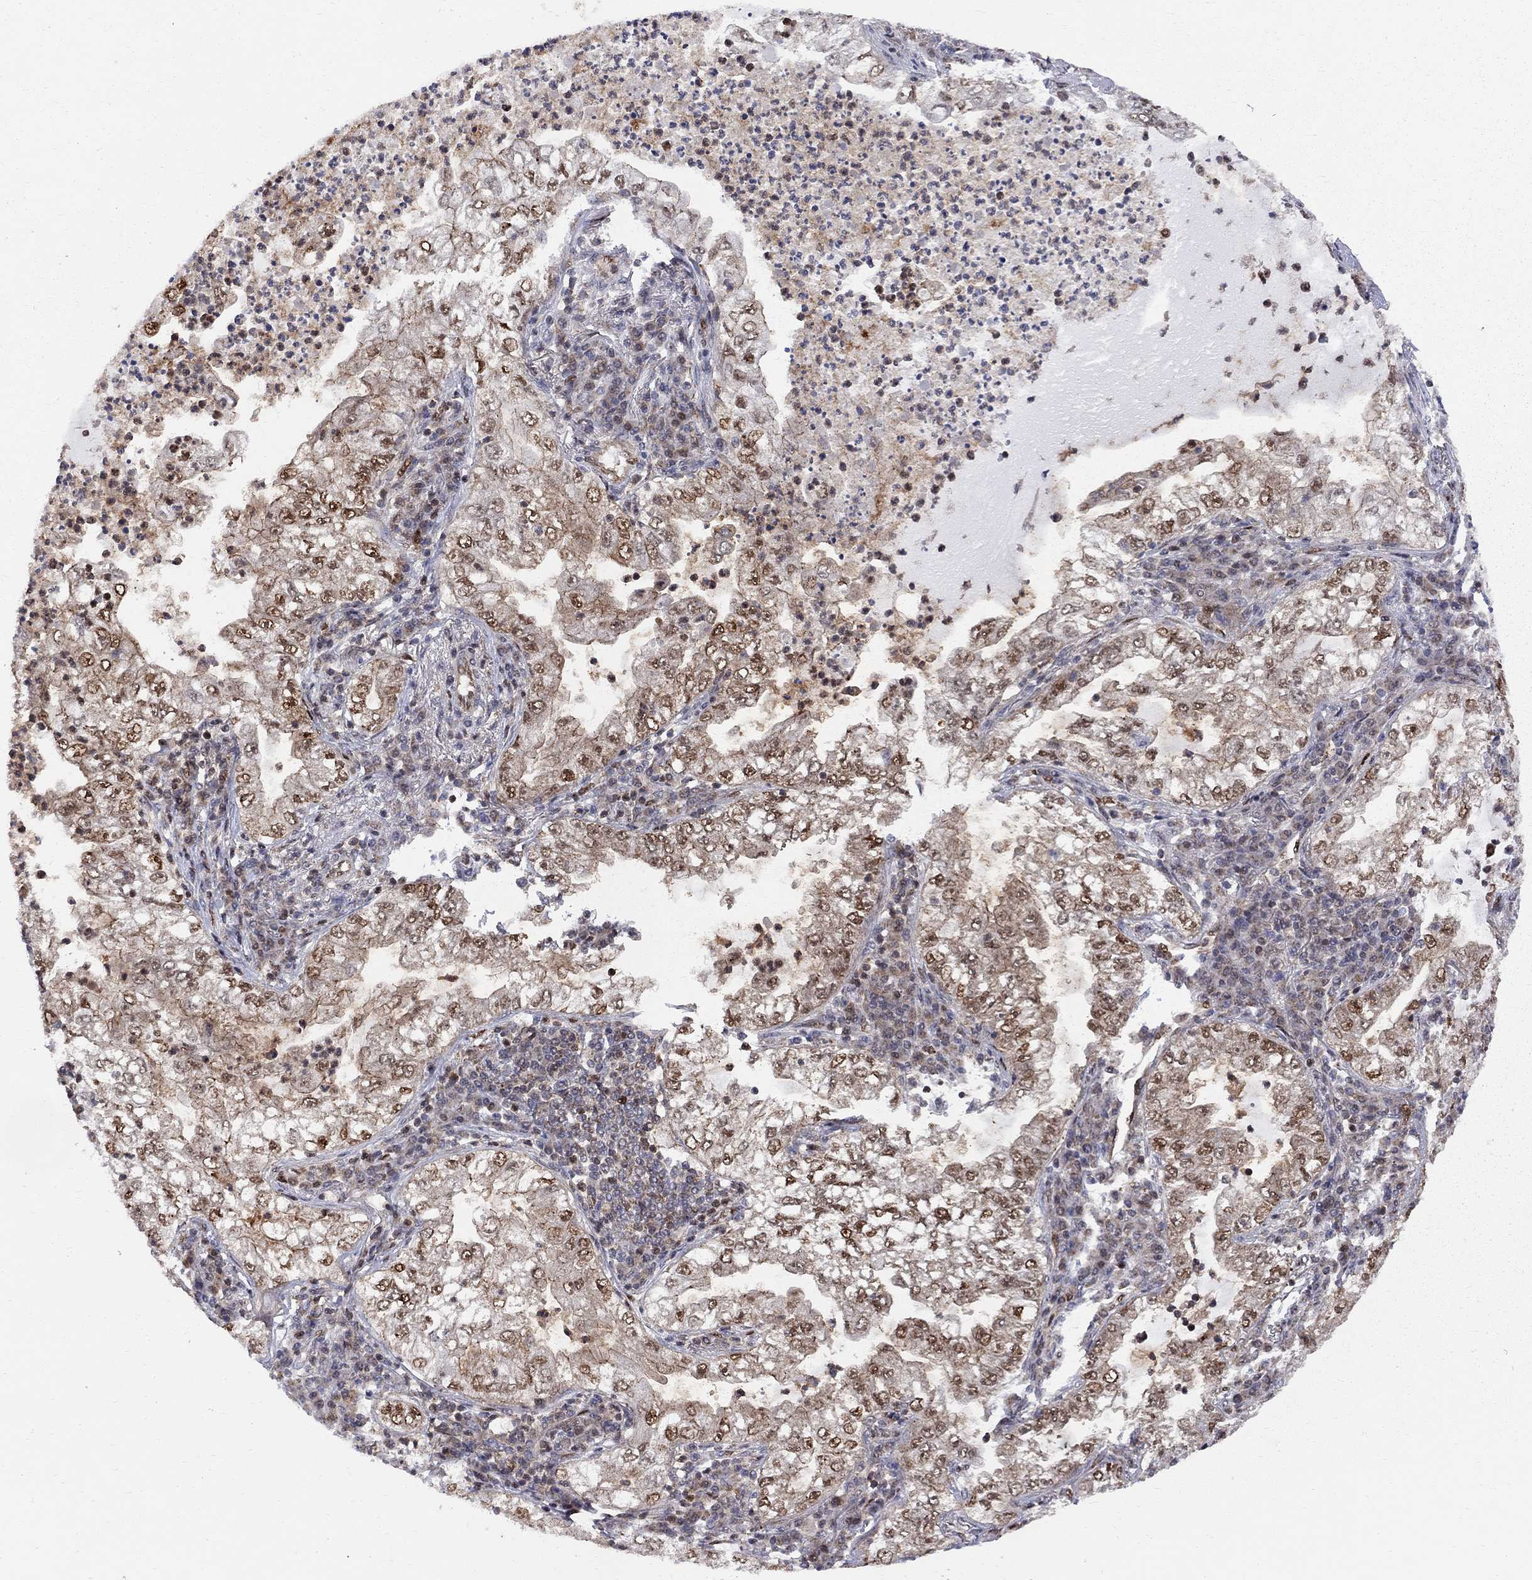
{"staining": {"intensity": "moderate", "quantity": "25%-75%", "location": "cytoplasmic/membranous,nuclear"}, "tissue": "lung cancer", "cell_type": "Tumor cells", "image_type": "cancer", "snomed": [{"axis": "morphology", "description": "Adenocarcinoma, NOS"}, {"axis": "topography", "description": "Lung"}], "caption": "An image of lung cancer (adenocarcinoma) stained for a protein shows moderate cytoplasmic/membranous and nuclear brown staining in tumor cells.", "gene": "ELOB", "patient": {"sex": "female", "age": 73}}